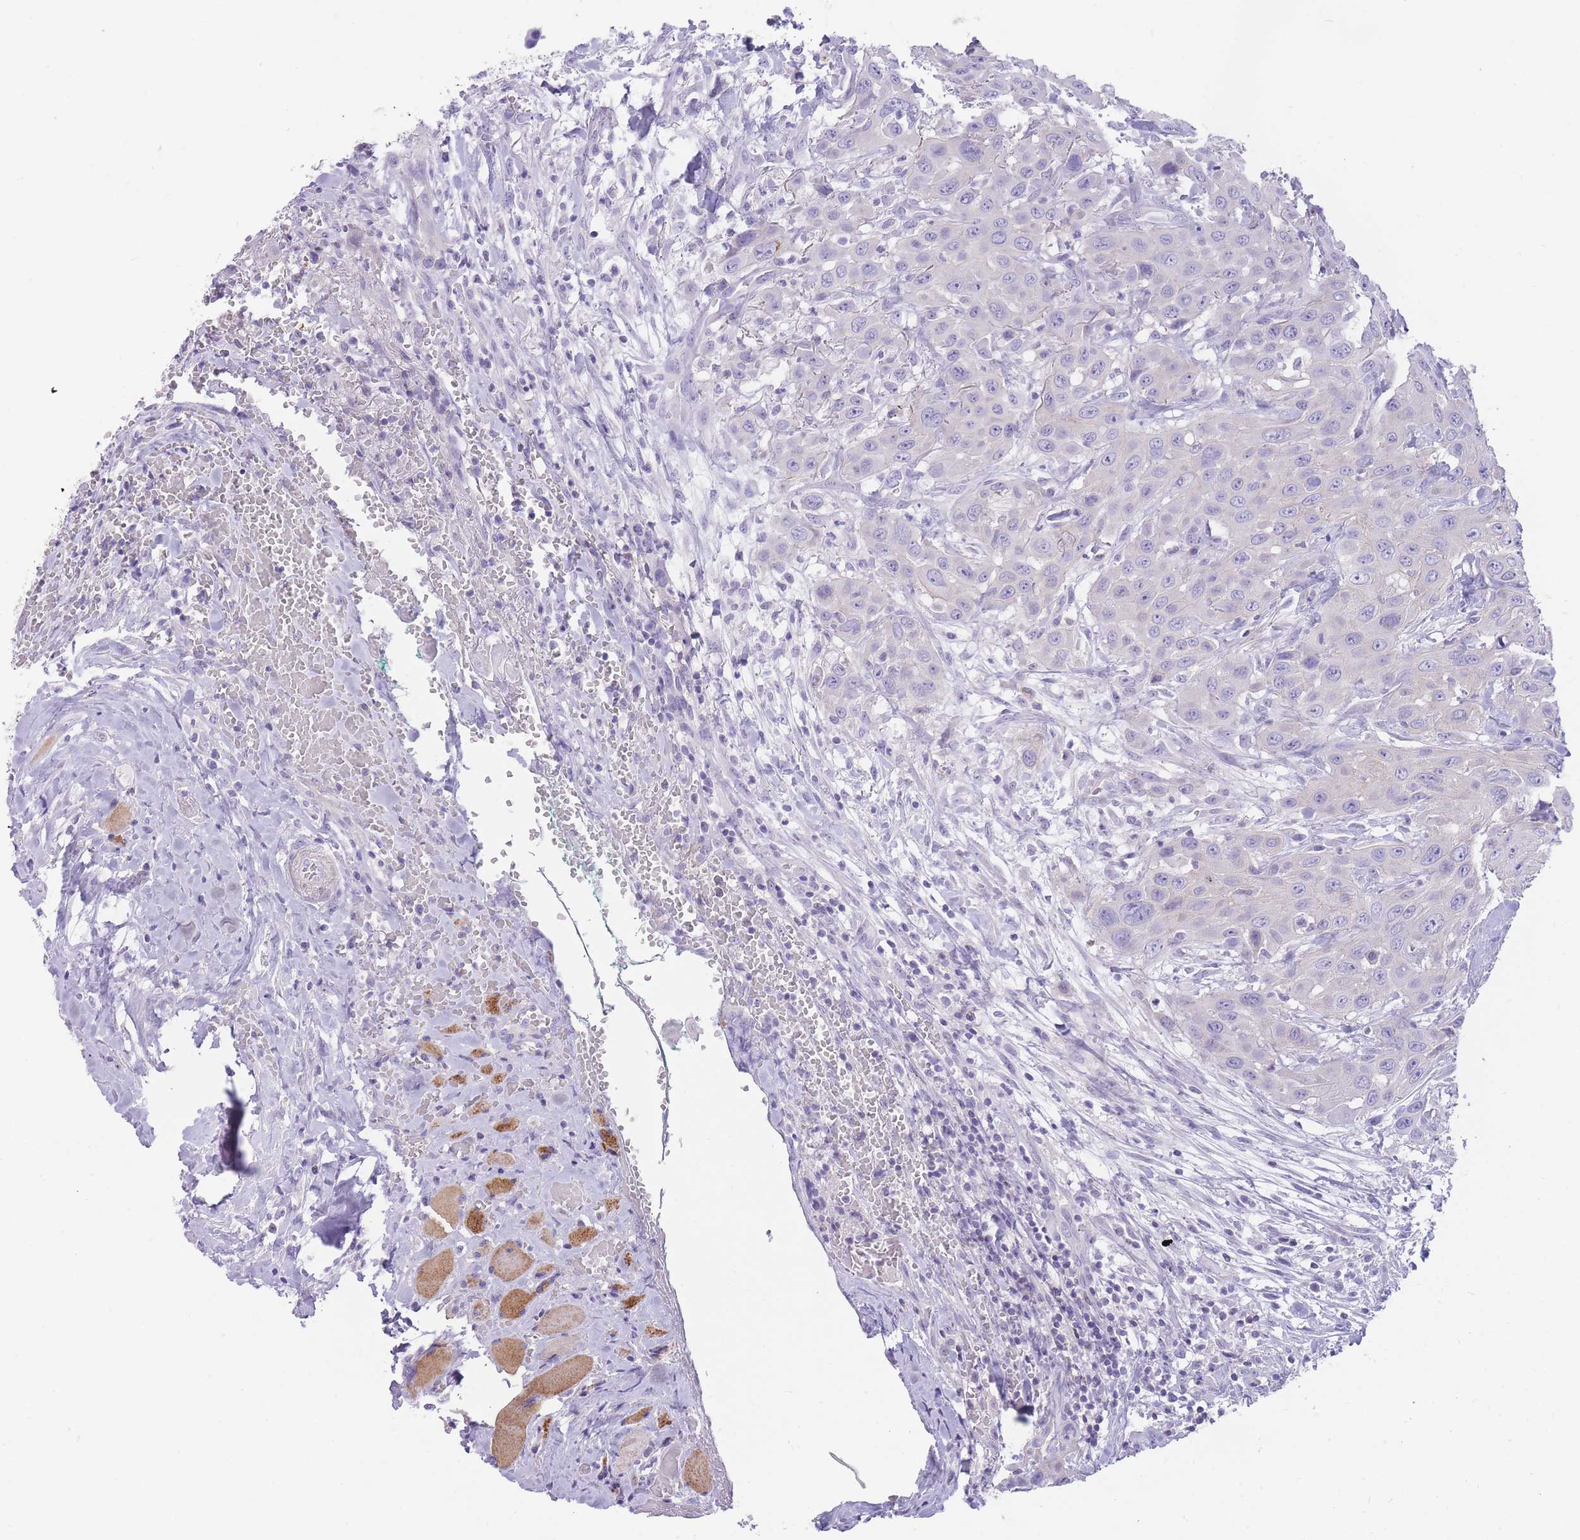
{"staining": {"intensity": "negative", "quantity": "none", "location": "none"}, "tissue": "head and neck cancer", "cell_type": "Tumor cells", "image_type": "cancer", "snomed": [{"axis": "morphology", "description": "Squamous cell carcinoma, NOS"}, {"axis": "topography", "description": "Head-Neck"}], "caption": "A photomicrograph of squamous cell carcinoma (head and neck) stained for a protein exhibits no brown staining in tumor cells.", "gene": "OR11H12", "patient": {"sex": "male", "age": 81}}